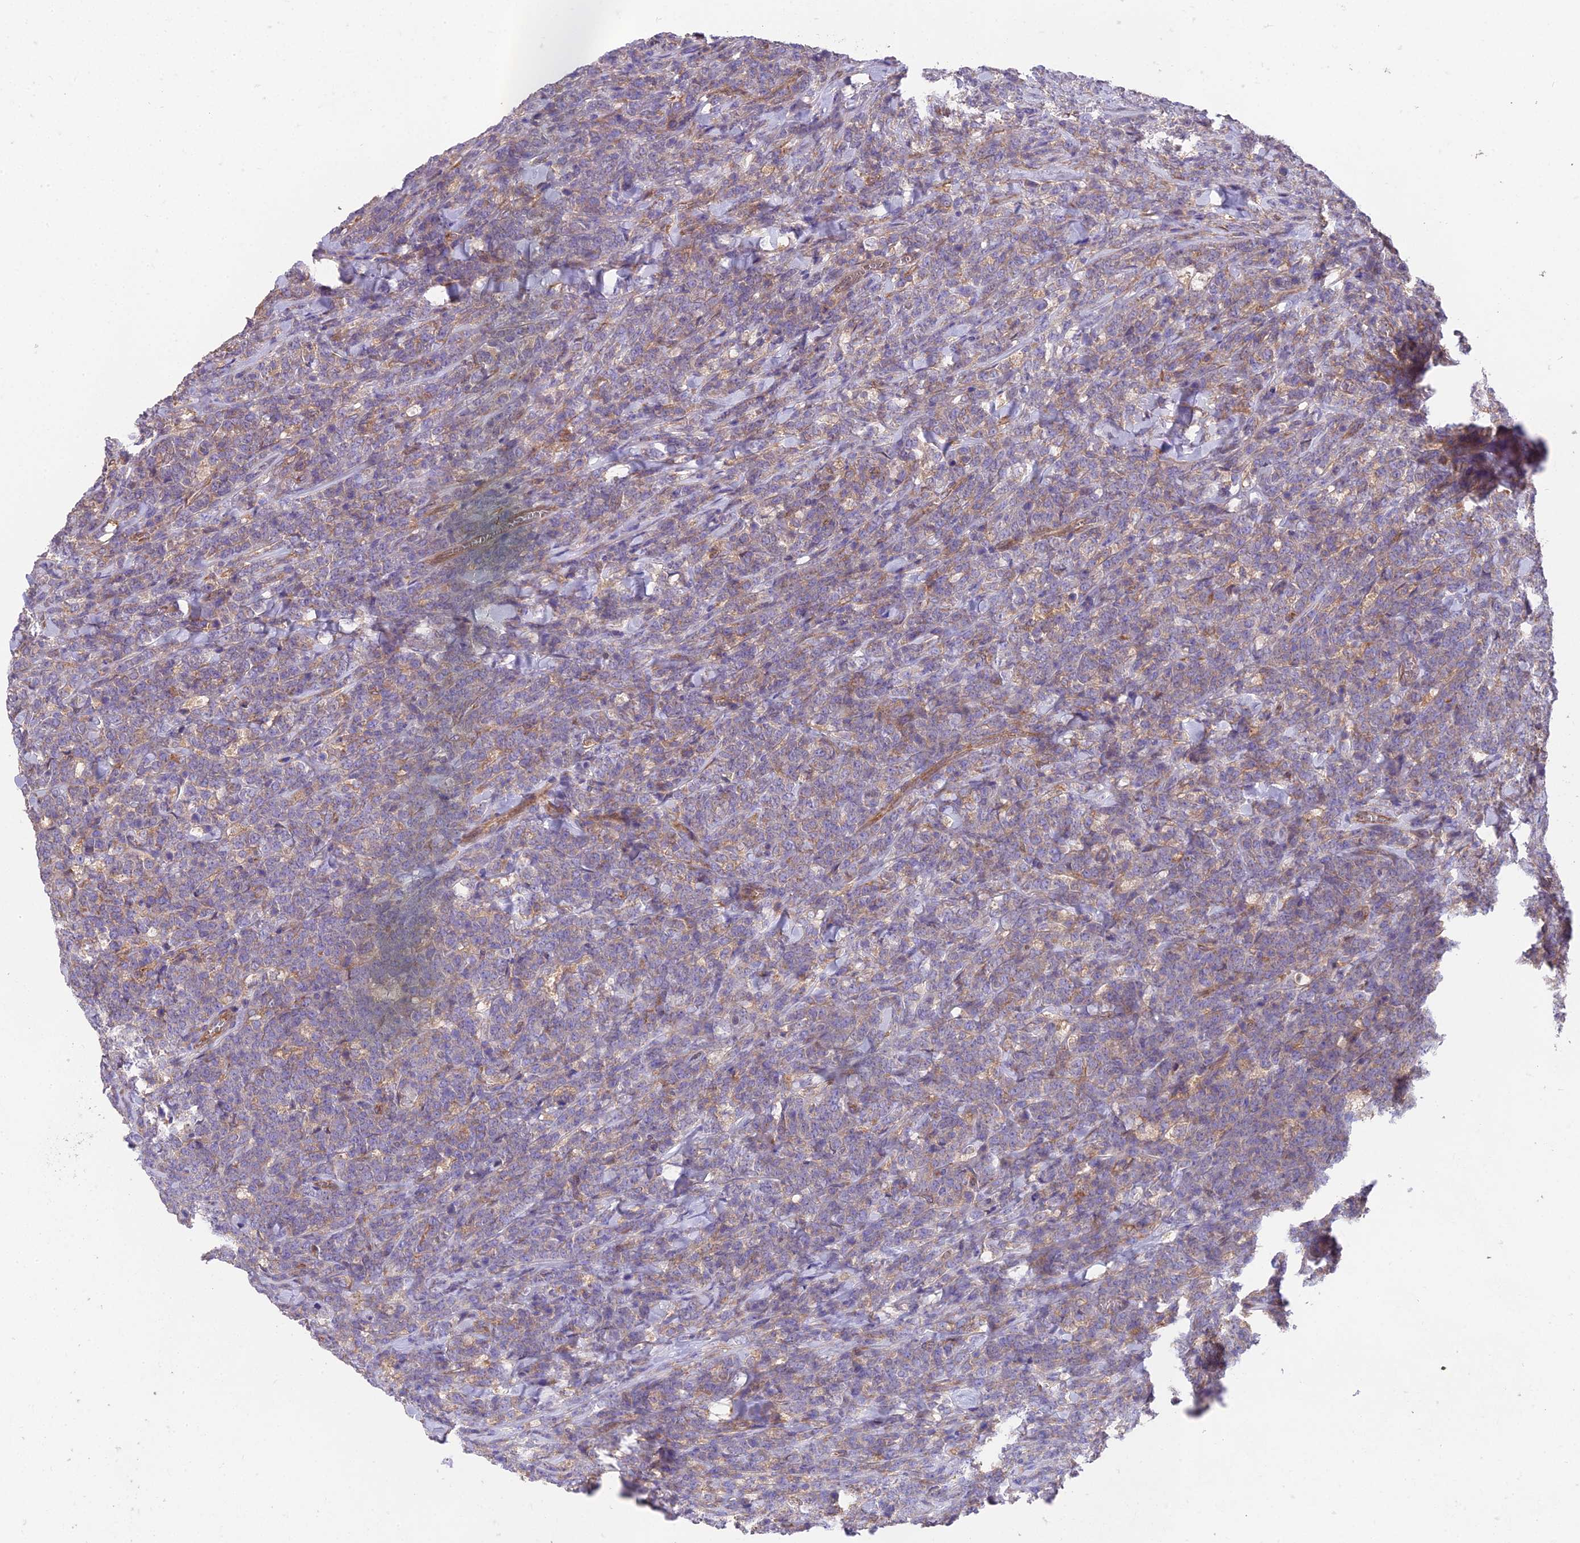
{"staining": {"intensity": "negative", "quantity": "none", "location": "none"}, "tissue": "lymphoma", "cell_type": "Tumor cells", "image_type": "cancer", "snomed": [{"axis": "morphology", "description": "Malignant lymphoma, non-Hodgkin's type, High grade"}, {"axis": "topography", "description": "Small intestine"}], "caption": "High-grade malignant lymphoma, non-Hodgkin's type stained for a protein using immunohistochemistry (IHC) displays no positivity tumor cells.", "gene": "BLOC1S4", "patient": {"sex": "male", "age": 8}}